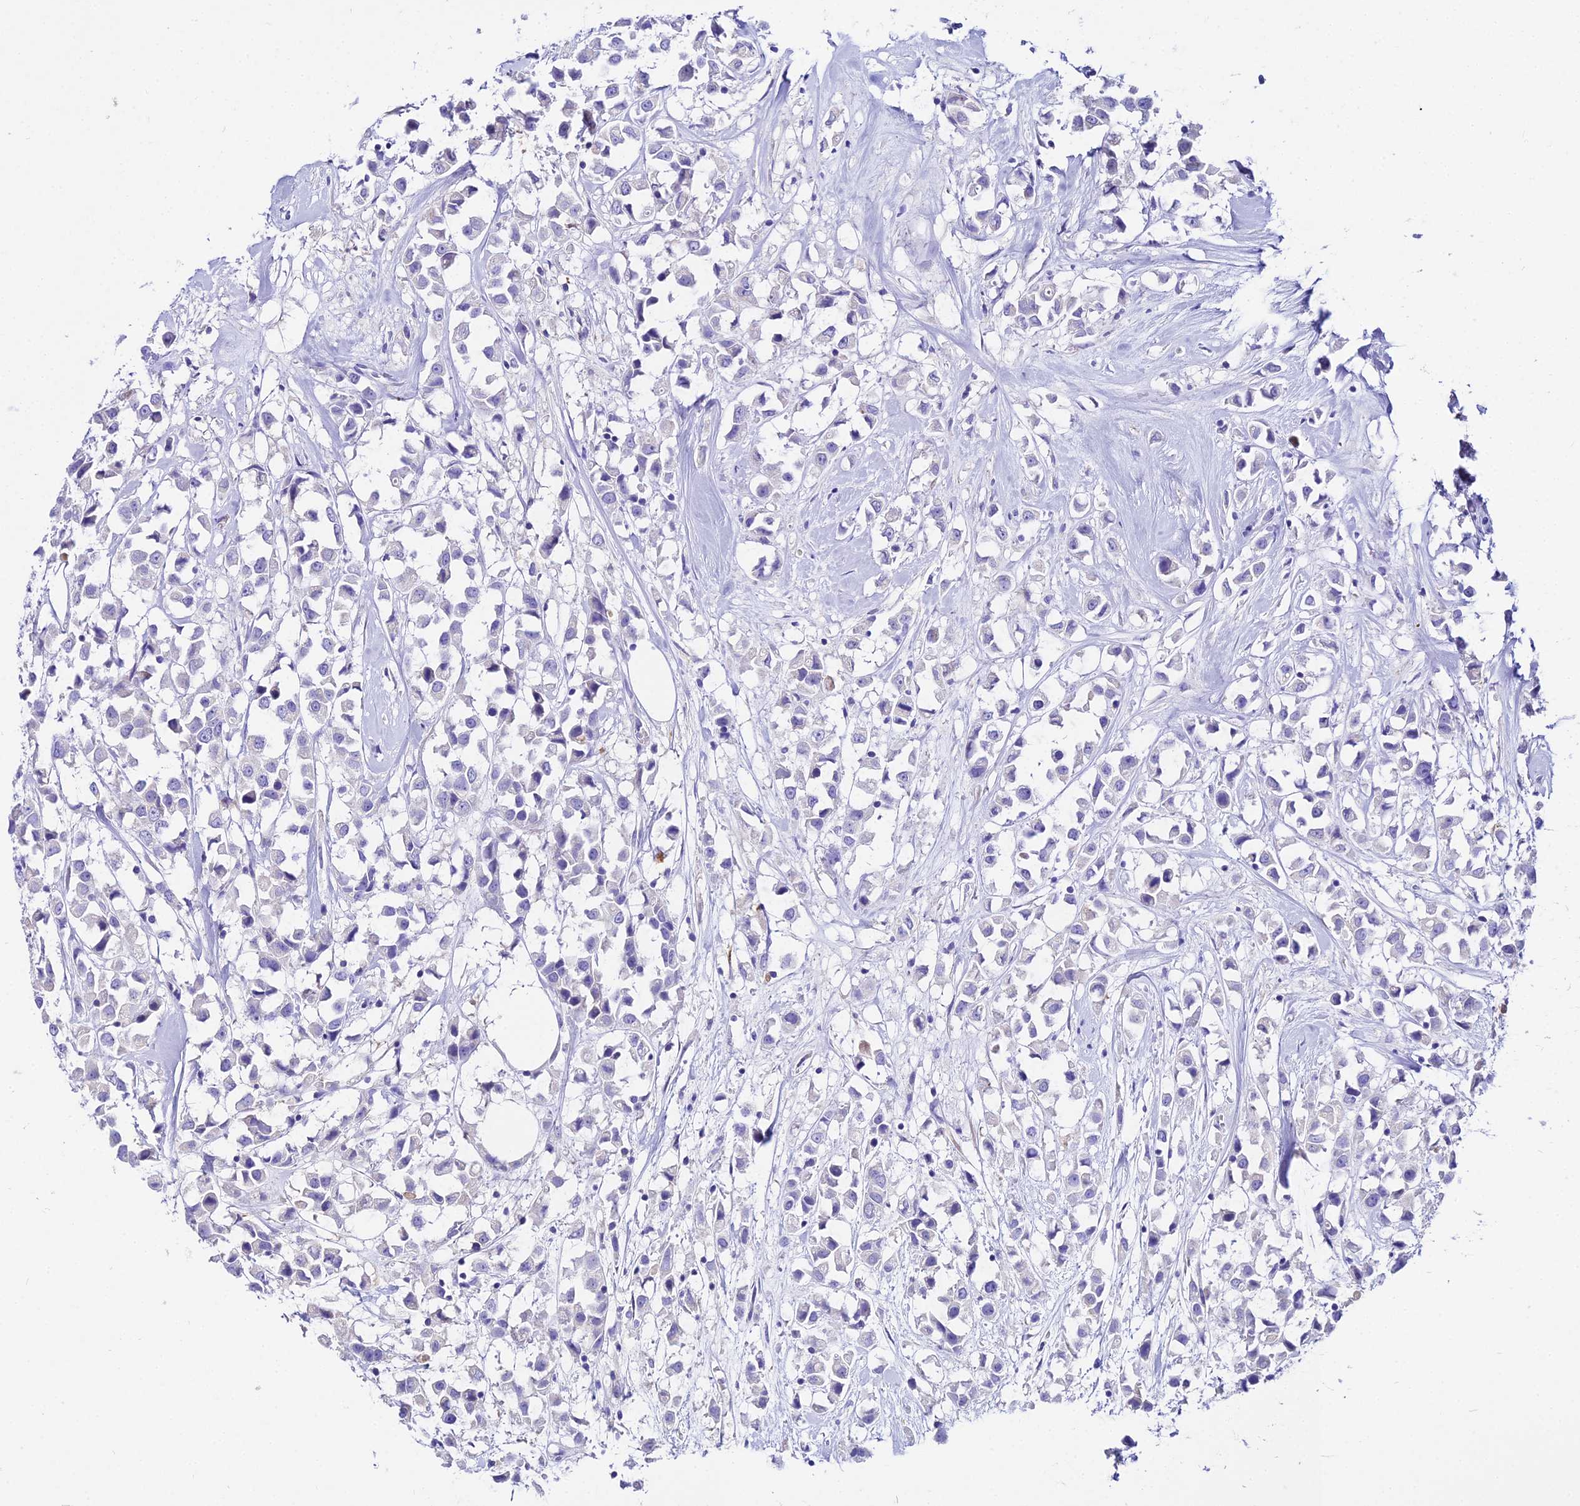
{"staining": {"intensity": "negative", "quantity": "none", "location": "none"}, "tissue": "breast cancer", "cell_type": "Tumor cells", "image_type": "cancer", "snomed": [{"axis": "morphology", "description": "Duct carcinoma"}, {"axis": "topography", "description": "Breast"}], "caption": "IHC of human breast invasive ductal carcinoma displays no staining in tumor cells.", "gene": "TUBA3D", "patient": {"sex": "female", "age": 61}}